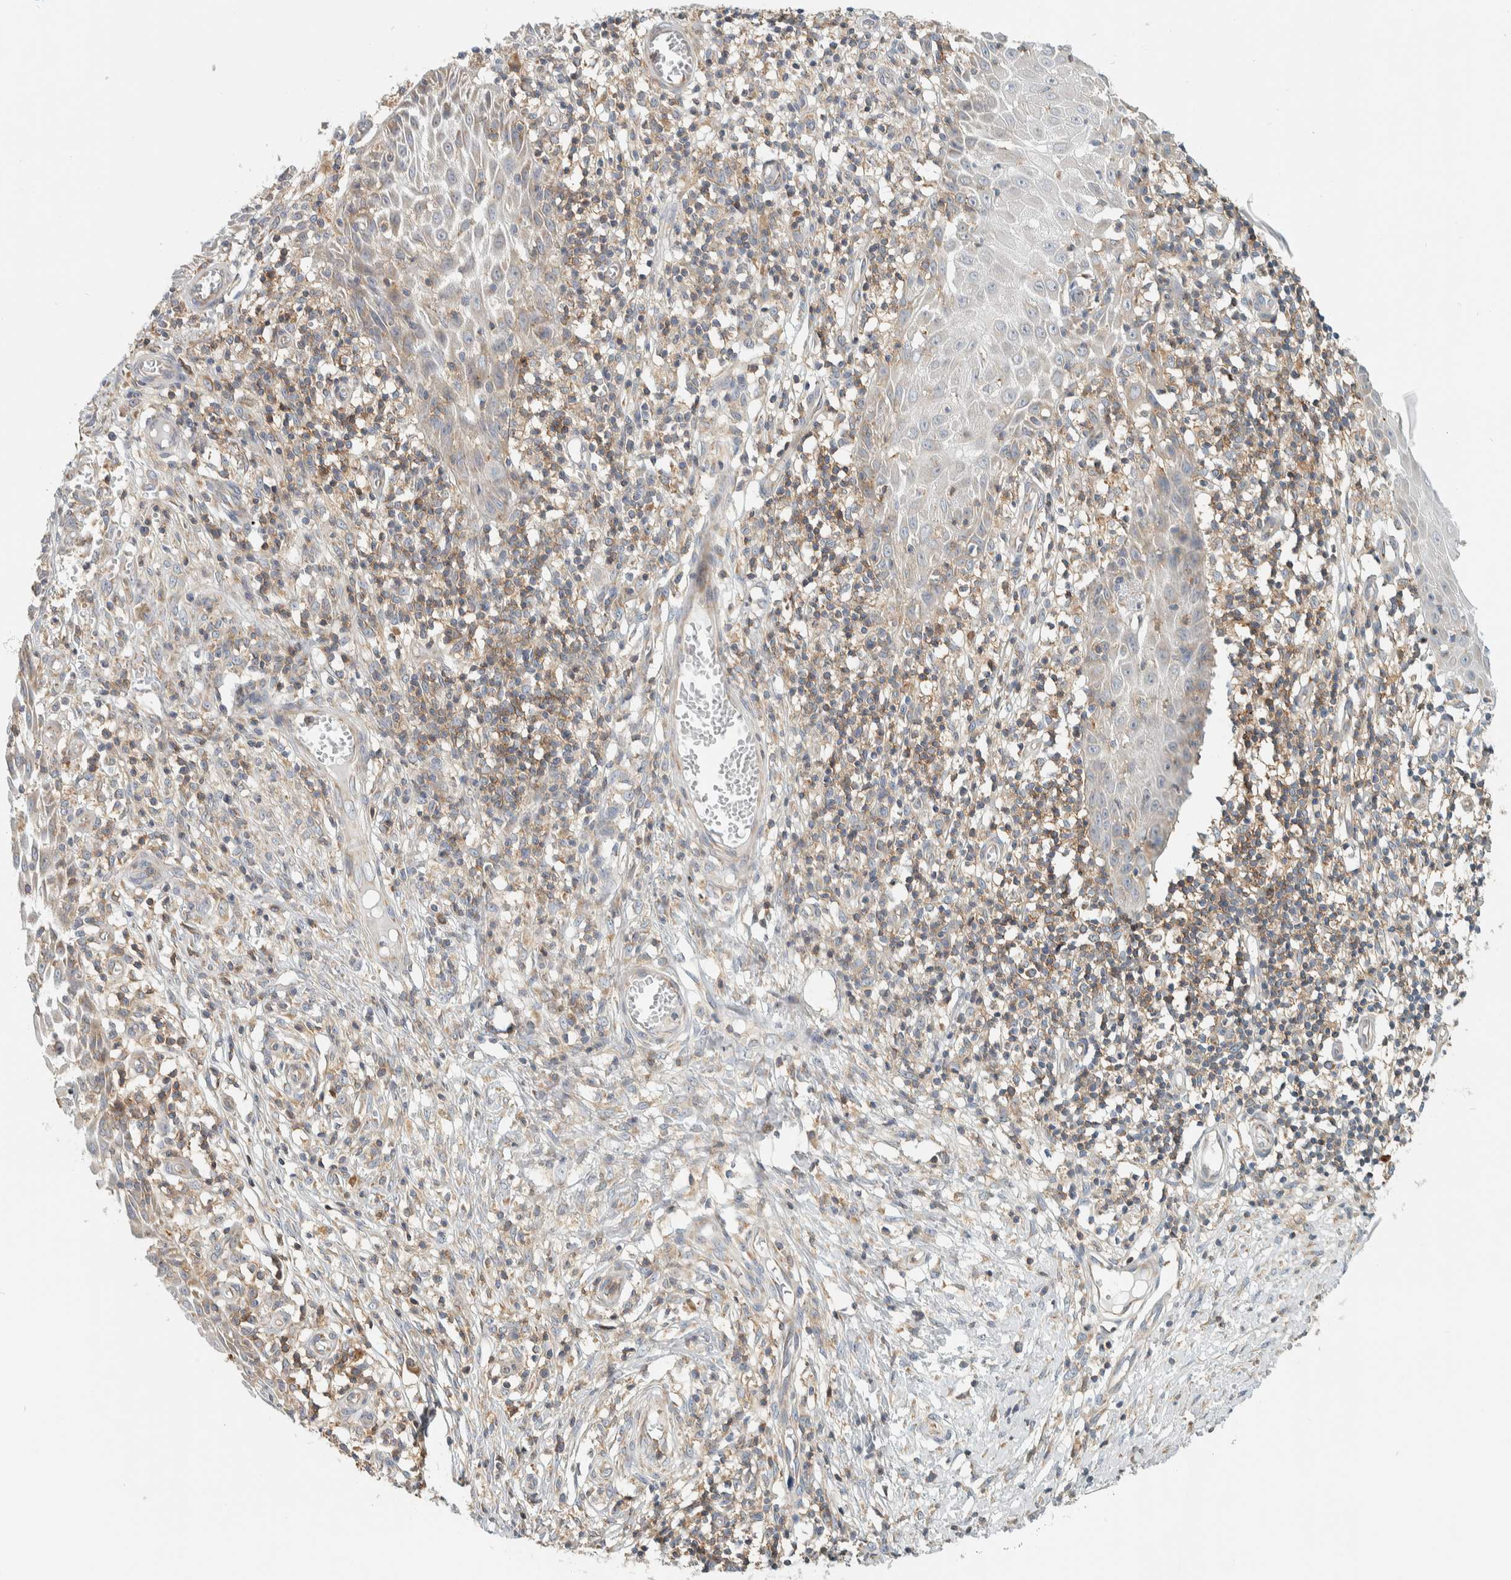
{"staining": {"intensity": "negative", "quantity": "none", "location": "none"}, "tissue": "skin cancer", "cell_type": "Tumor cells", "image_type": "cancer", "snomed": [{"axis": "morphology", "description": "Squamous cell carcinoma, NOS"}, {"axis": "topography", "description": "Skin"}], "caption": "The micrograph shows no staining of tumor cells in skin cancer (squamous cell carcinoma). (DAB IHC with hematoxylin counter stain).", "gene": "CCDC57", "patient": {"sex": "female", "age": 73}}